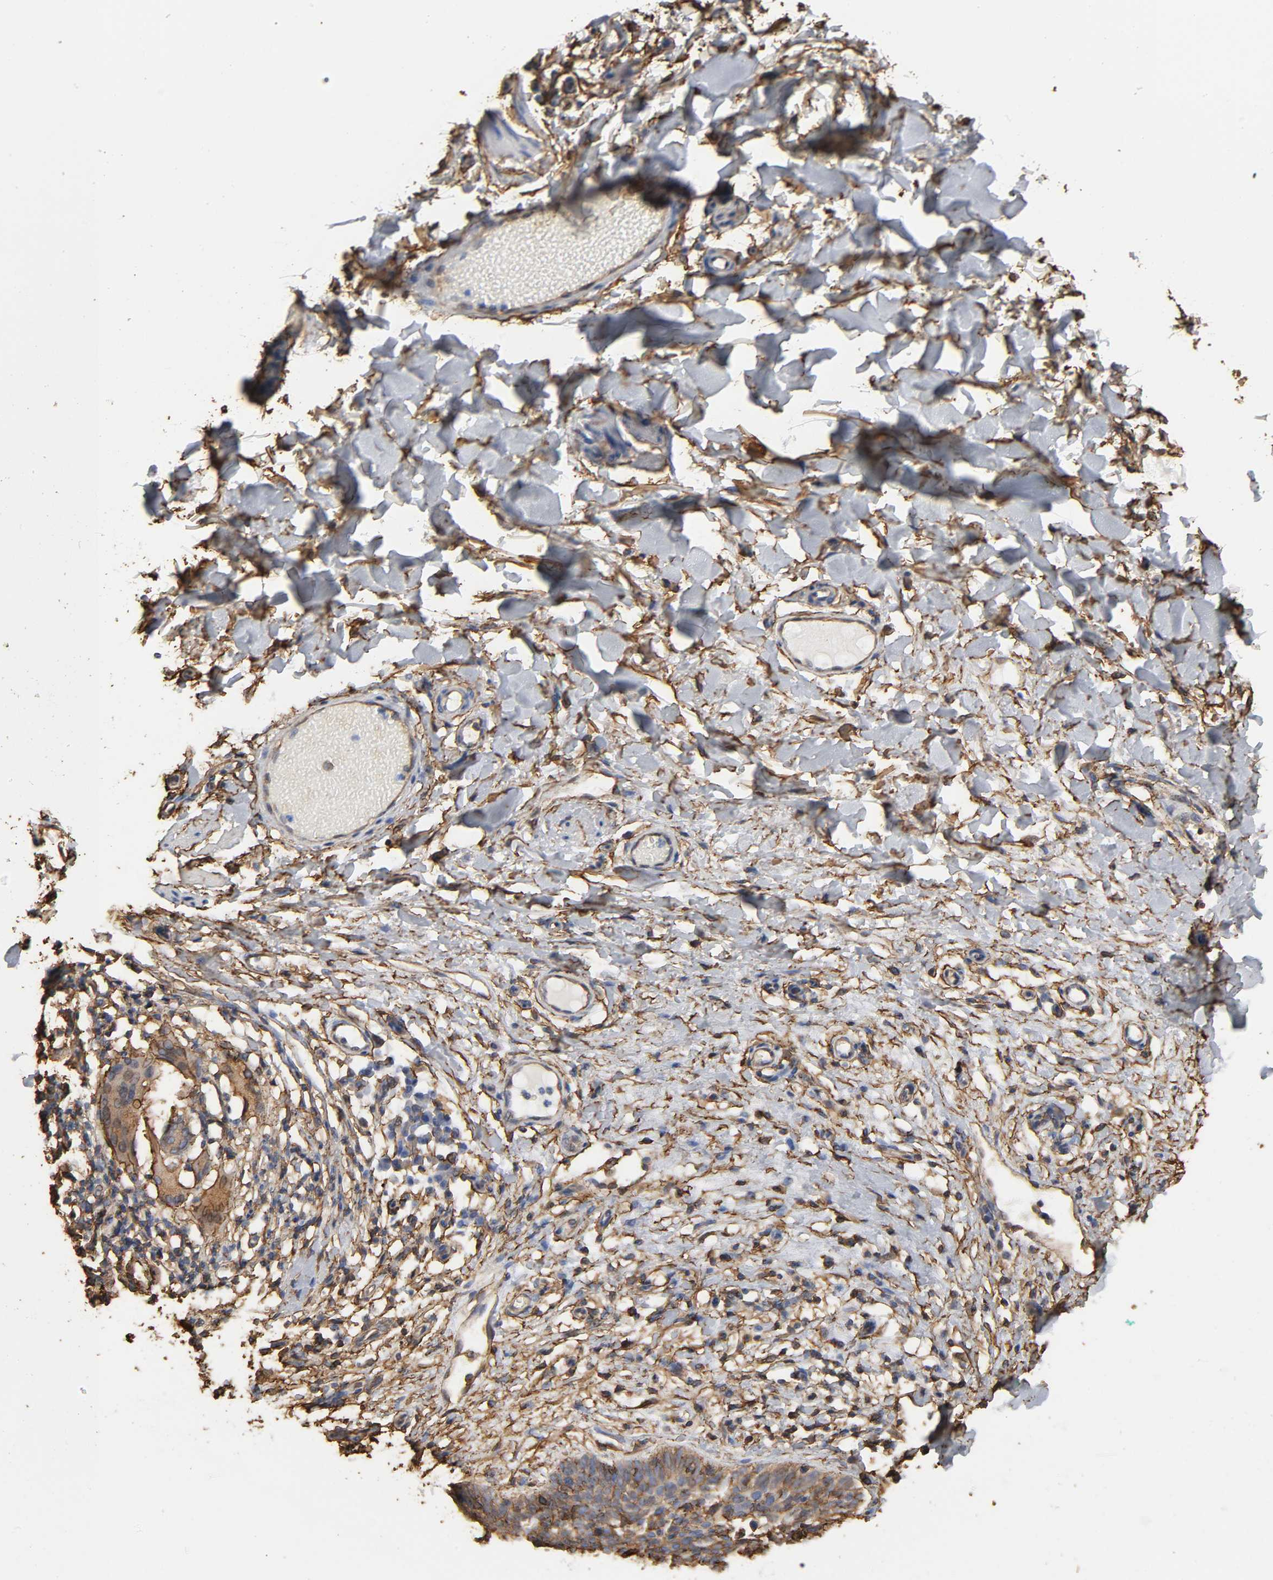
{"staining": {"intensity": "moderate", "quantity": "25%-75%", "location": "cytoplasmic/membranous"}, "tissue": "skin cancer", "cell_type": "Tumor cells", "image_type": "cancer", "snomed": [{"axis": "morphology", "description": "Fibrosis, NOS"}, {"axis": "morphology", "description": "Basal cell carcinoma"}, {"axis": "topography", "description": "Skin"}], "caption": "Protein analysis of skin cancer tissue exhibits moderate cytoplasmic/membranous staining in approximately 25%-75% of tumor cells.", "gene": "ANXA2", "patient": {"sex": "male", "age": 76}}